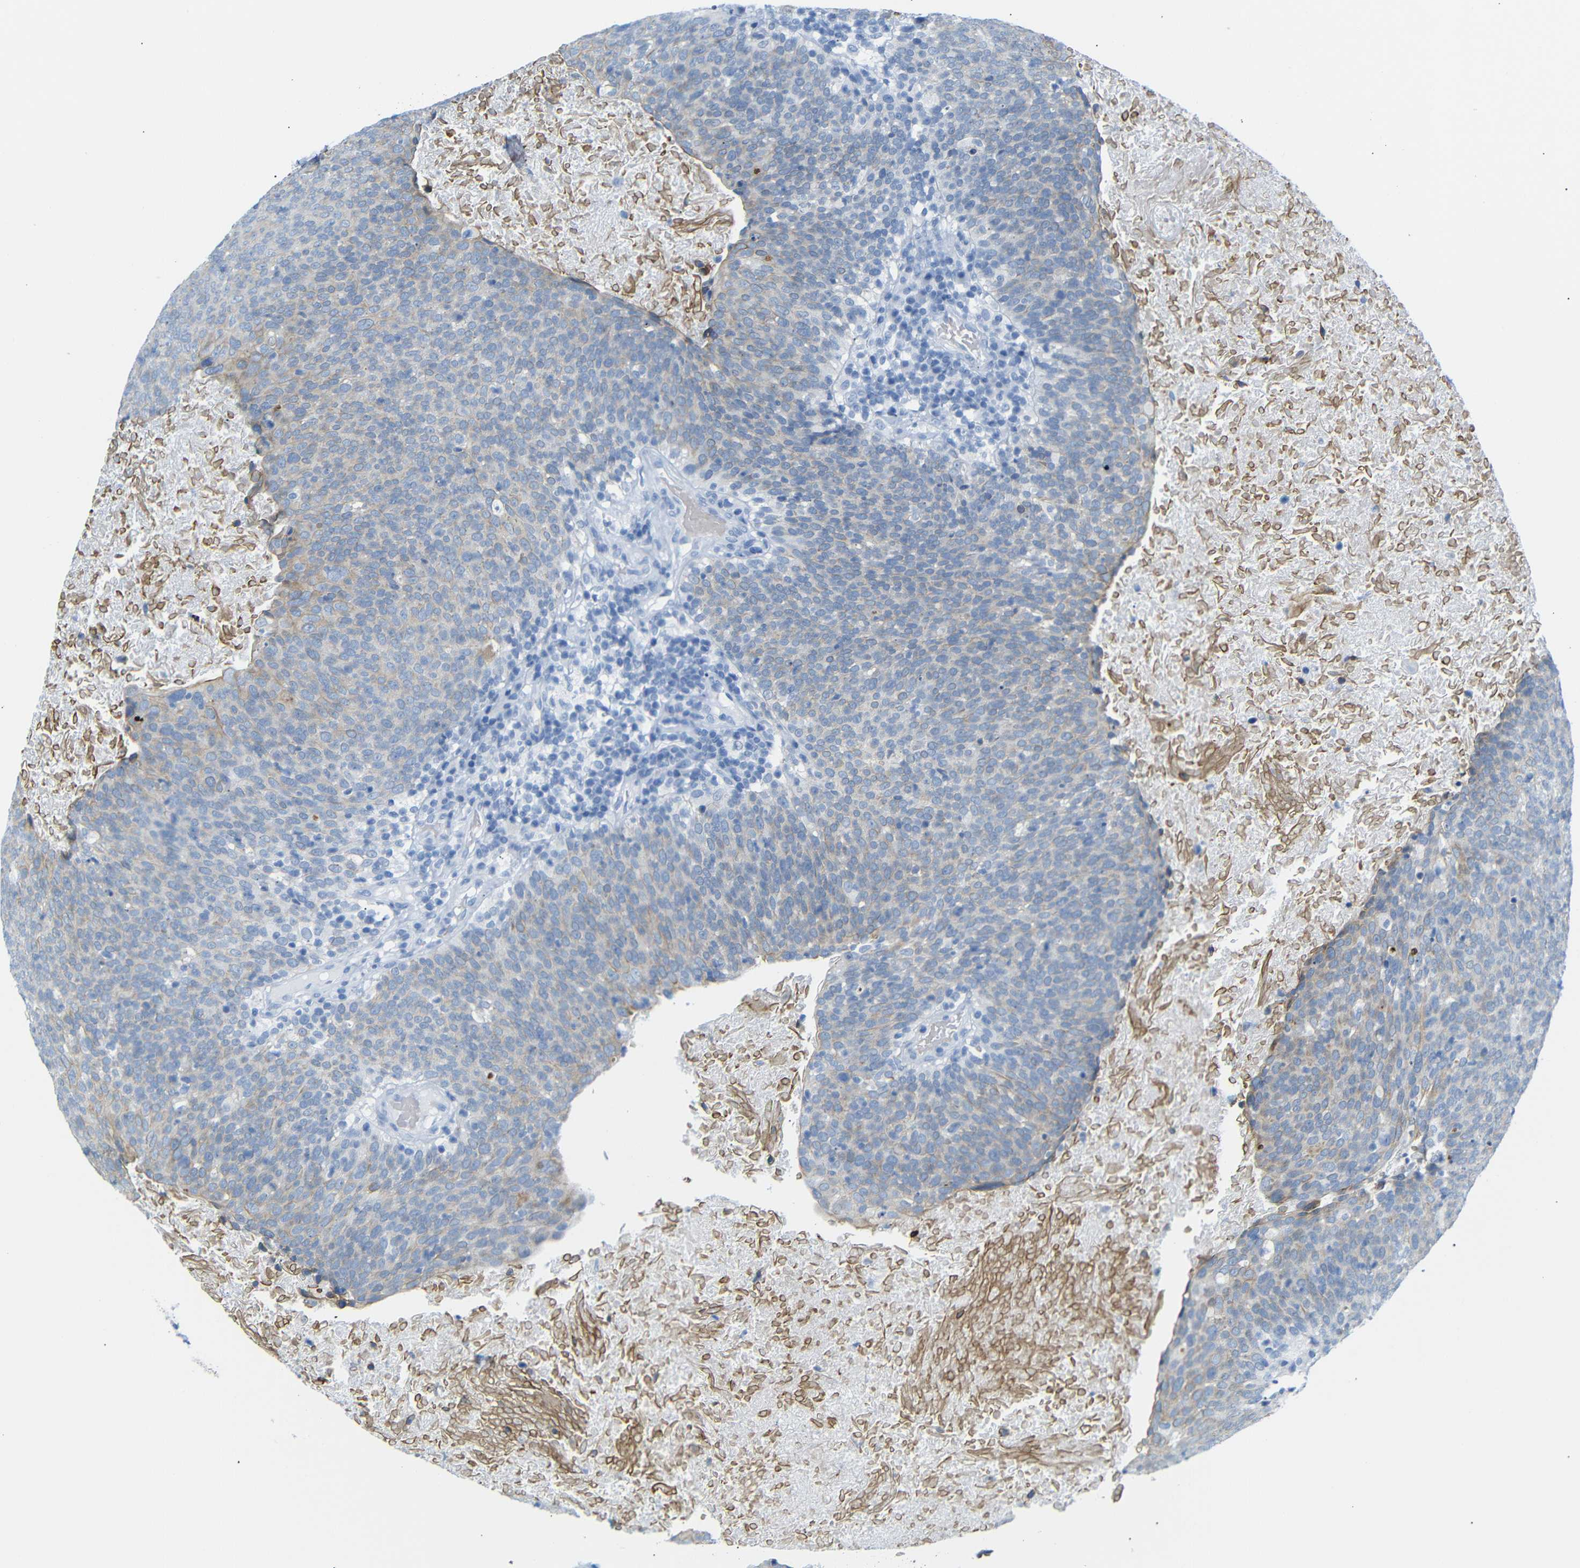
{"staining": {"intensity": "weak", "quantity": ">75%", "location": "cytoplasmic/membranous"}, "tissue": "head and neck cancer", "cell_type": "Tumor cells", "image_type": "cancer", "snomed": [{"axis": "morphology", "description": "Squamous cell carcinoma, NOS"}, {"axis": "morphology", "description": "Squamous cell carcinoma, metastatic, NOS"}, {"axis": "topography", "description": "Lymph node"}, {"axis": "topography", "description": "Head-Neck"}], "caption": "Immunohistochemical staining of human metastatic squamous cell carcinoma (head and neck) displays low levels of weak cytoplasmic/membranous staining in about >75% of tumor cells. (DAB (3,3'-diaminobenzidine) = brown stain, brightfield microscopy at high magnification).", "gene": "DYNAP", "patient": {"sex": "male", "age": 62}}